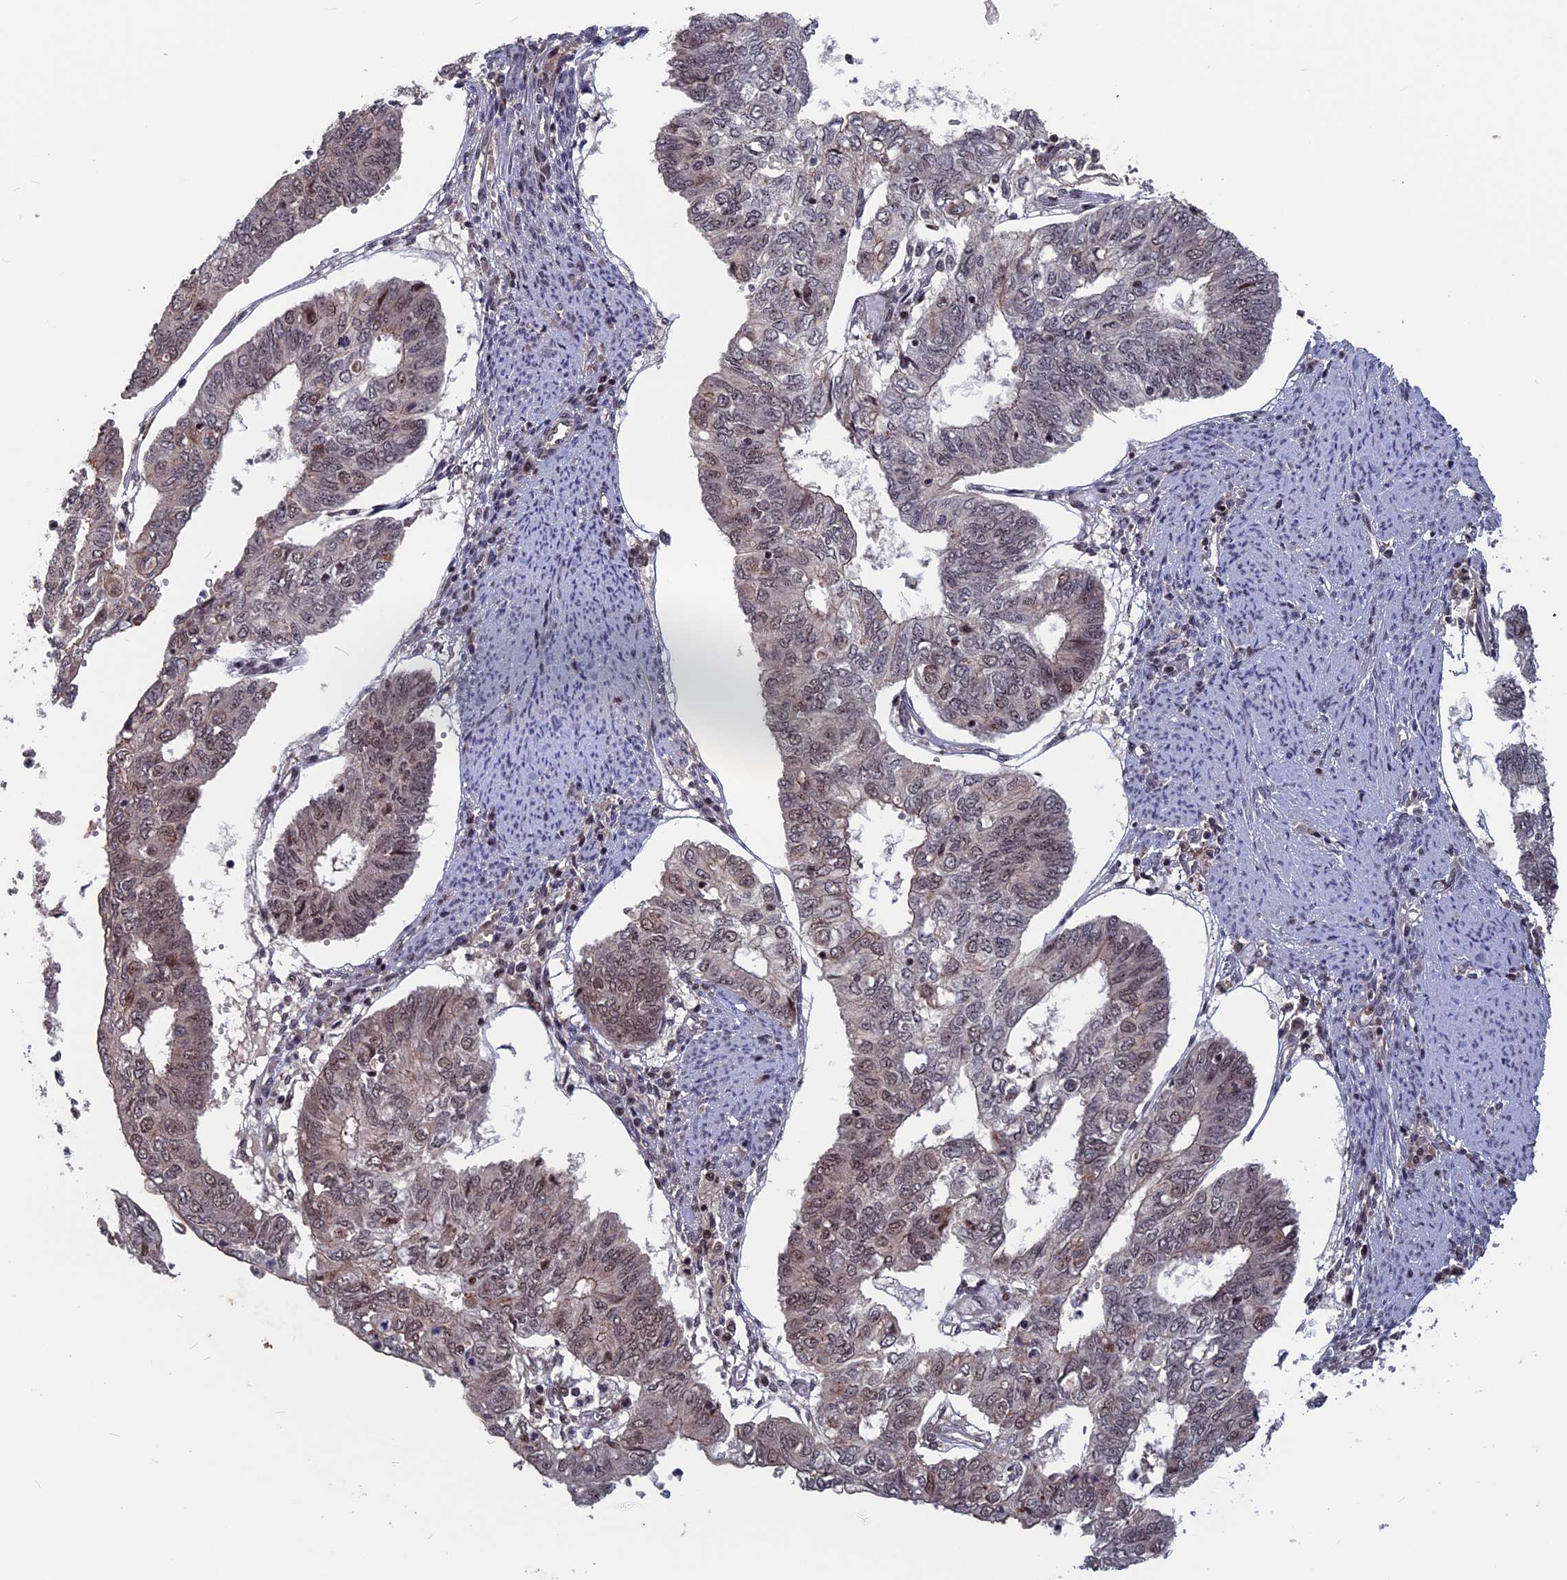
{"staining": {"intensity": "weak", "quantity": "25%-75%", "location": "nuclear"}, "tissue": "endometrial cancer", "cell_type": "Tumor cells", "image_type": "cancer", "snomed": [{"axis": "morphology", "description": "Adenocarcinoma, NOS"}, {"axis": "topography", "description": "Endometrium"}], "caption": "The immunohistochemical stain labels weak nuclear staining in tumor cells of endometrial adenocarcinoma tissue.", "gene": "CACTIN", "patient": {"sex": "female", "age": 68}}